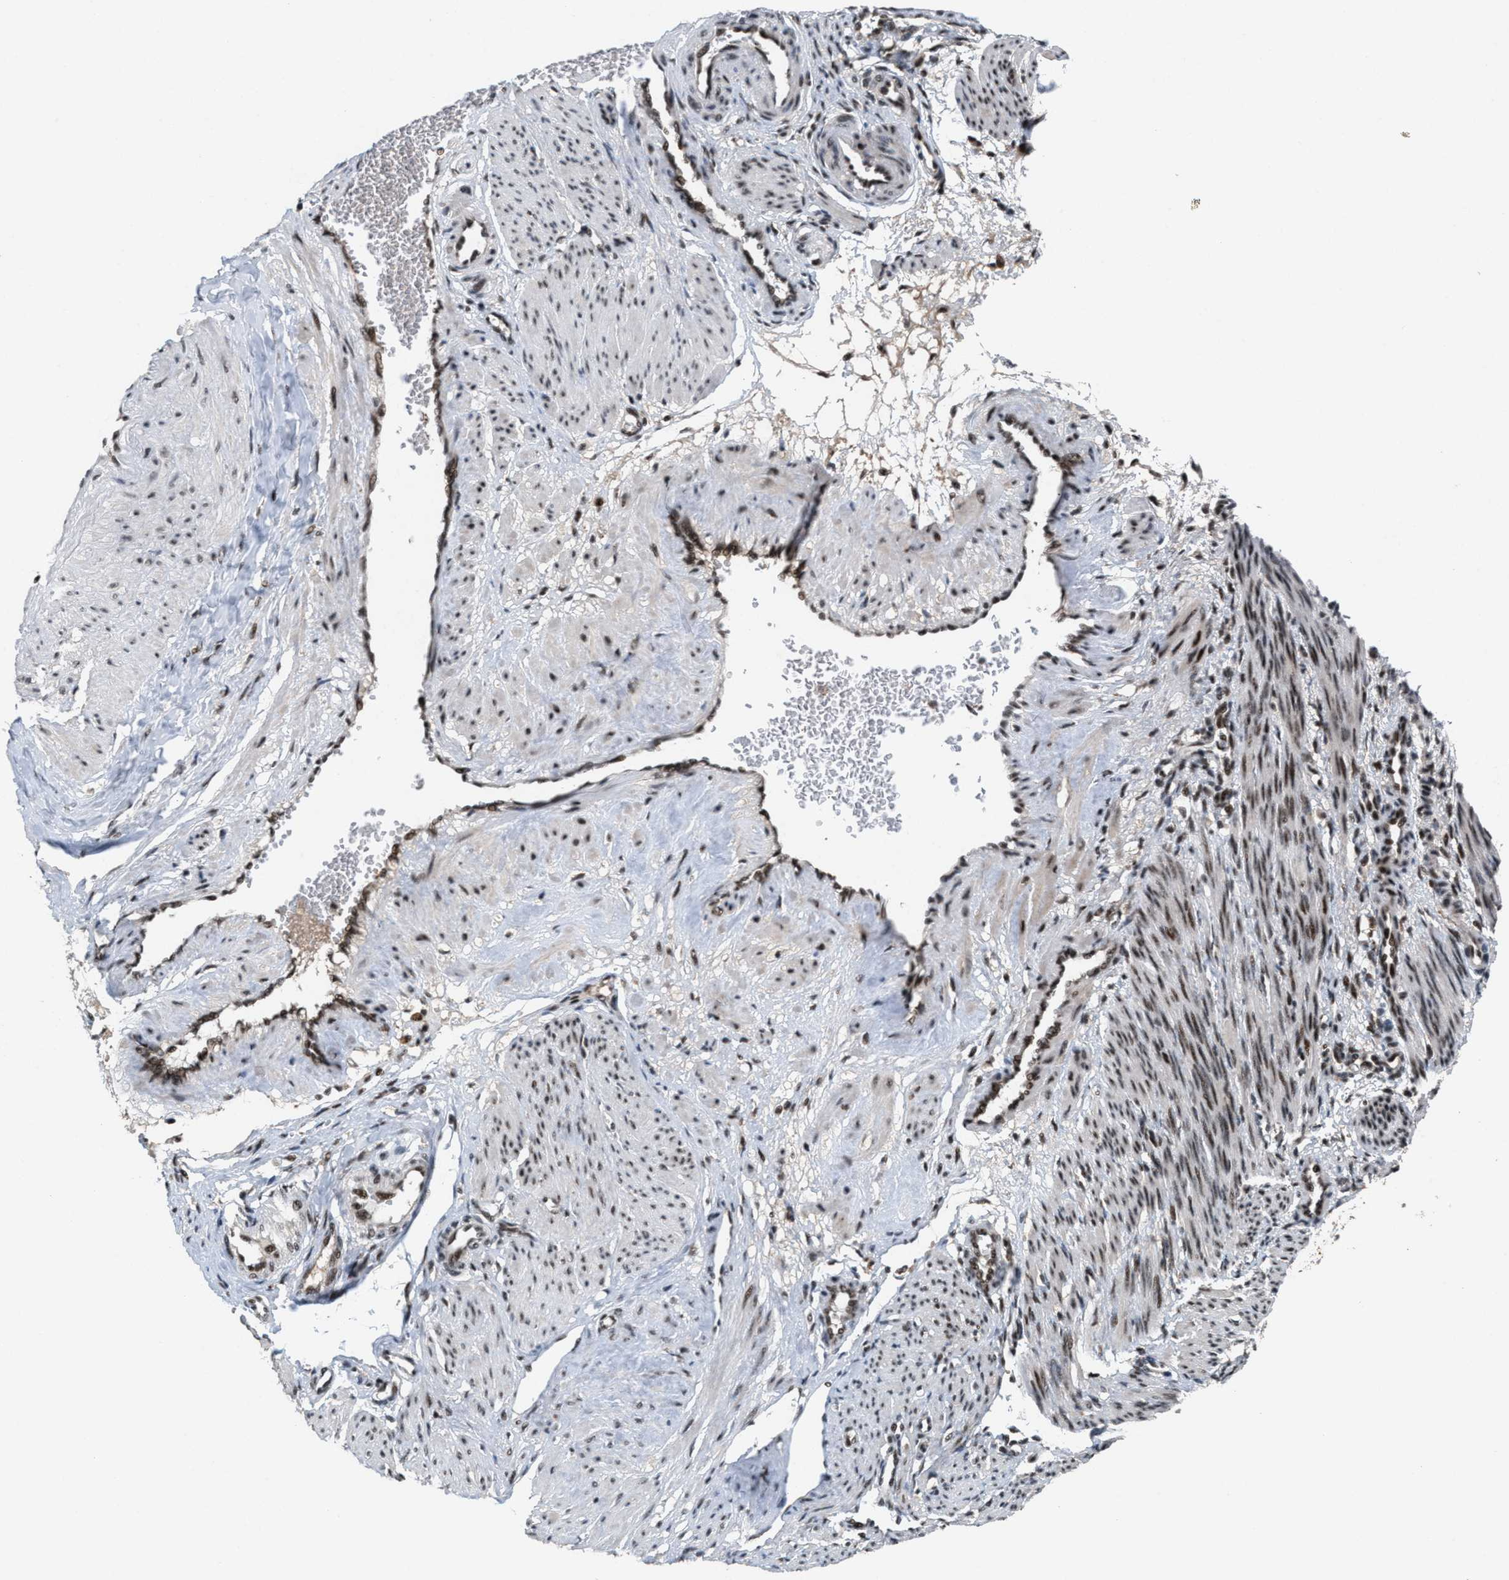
{"staining": {"intensity": "moderate", "quantity": ">75%", "location": "nuclear"}, "tissue": "smooth muscle", "cell_type": "Smooth muscle cells", "image_type": "normal", "snomed": [{"axis": "morphology", "description": "Normal tissue, NOS"}, {"axis": "topography", "description": "Endometrium"}], "caption": "Smooth muscle cells reveal medium levels of moderate nuclear positivity in approximately >75% of cells in benign smooth muscle. The staining was performed using DAB, with brown indicating positive protein expression. Nuclei are stained blue with hematoxylin.", "gene": "PRPF4", "patient": {"sex": "female", "age": 33}}